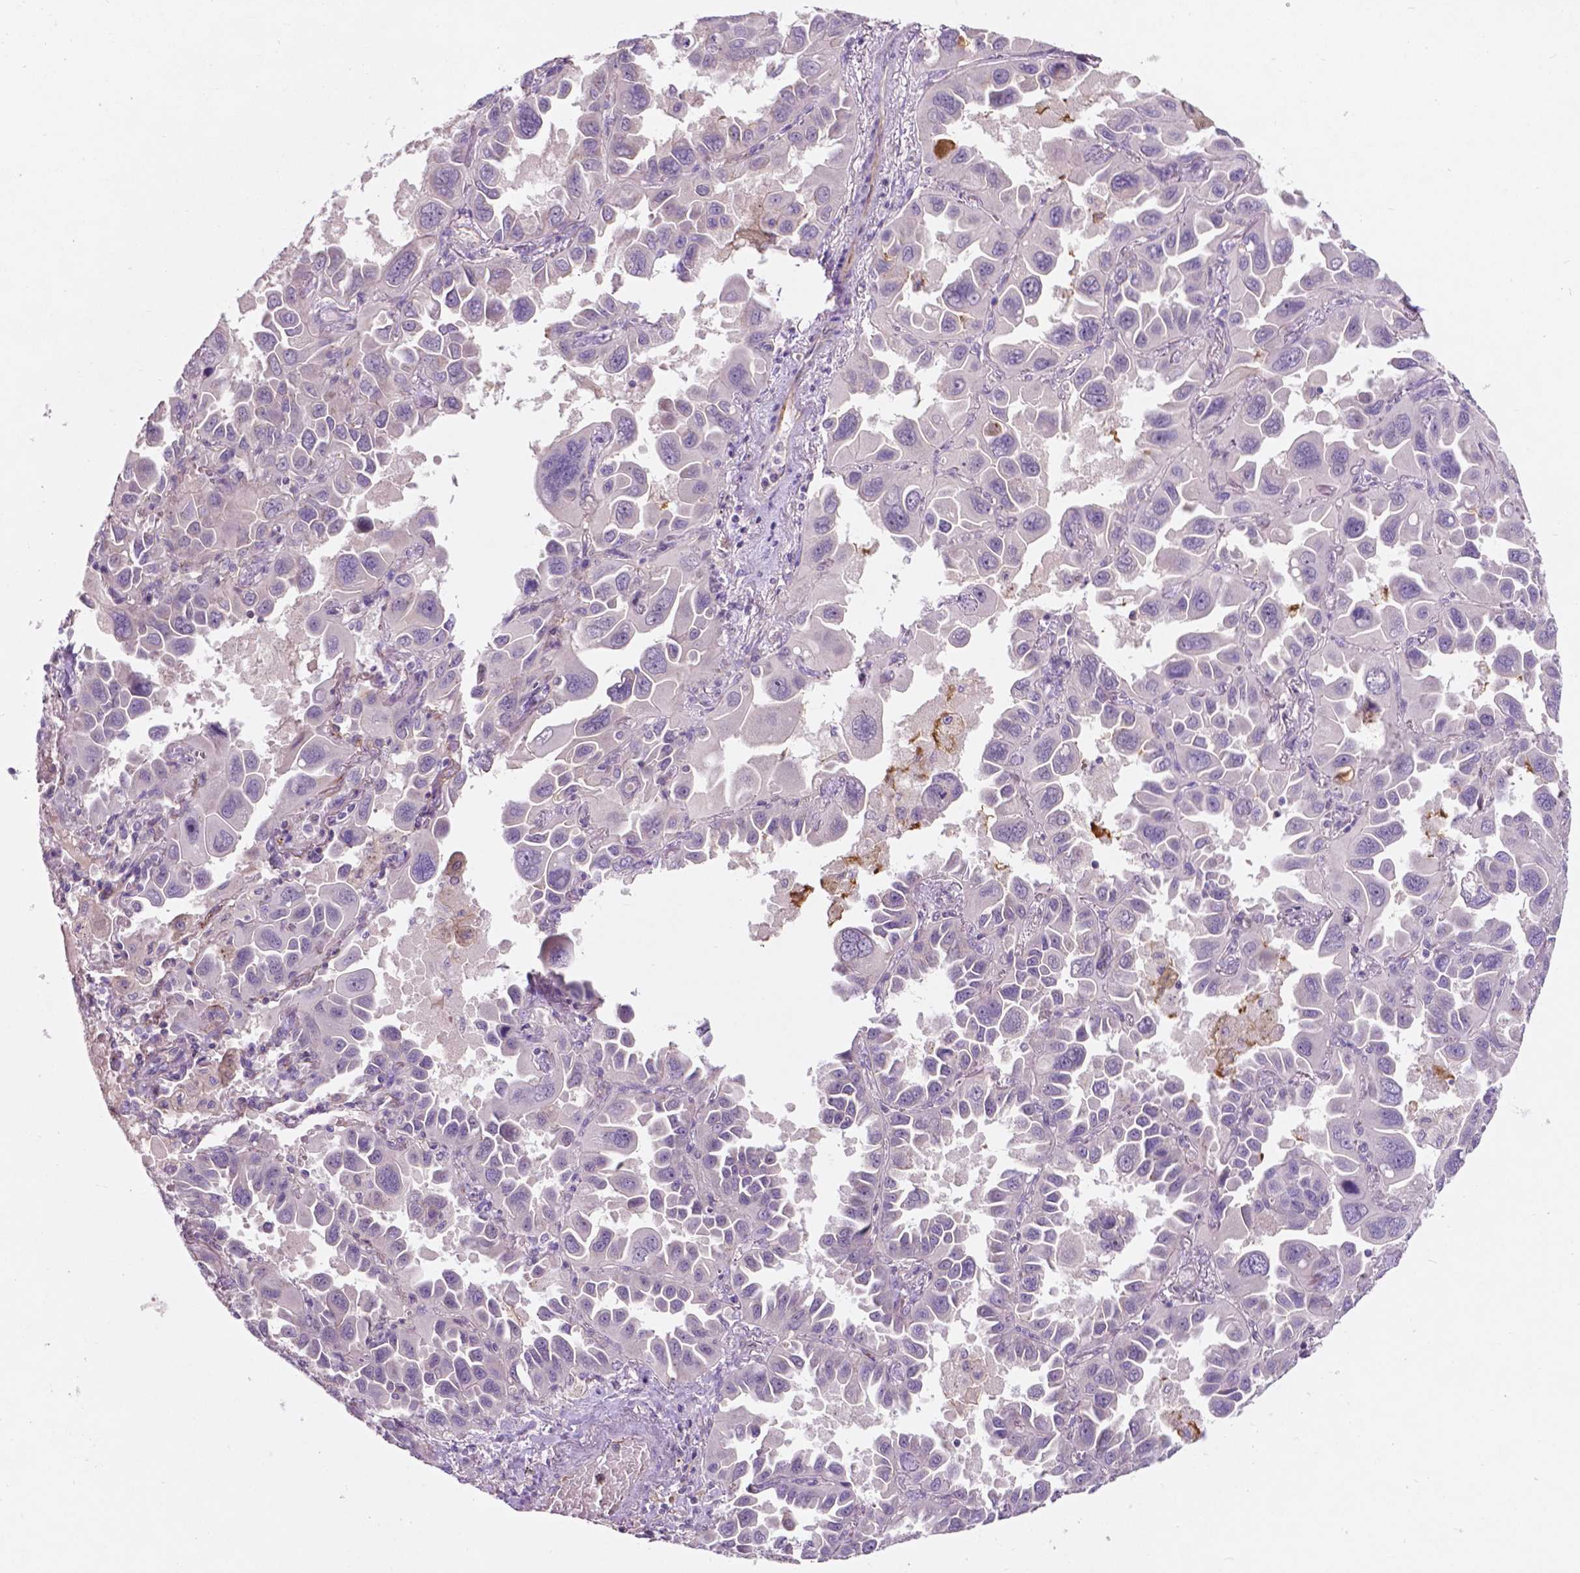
{"staining": {"intensity": "negative", "quantity": "none", "location": "none"}, "tissue": "lung cancer", "cell_type": "Tumor cells", "image_type": "cancer", "snomed": [{"axis": "morphology", "description": "Adenocarcinoma, NOS"}, {"axis": "topography", "description": "Lung"}], "caption": "This histopathology image is of adenocarcinoma (lung) stained with immunohistochemistry (IHC) to label a protein in brown with the nuclei are counter-stained blue. There is no staining in tumor cells.", "gene": "ARL5C", "patient": {"sex": "male", "age": 64}}